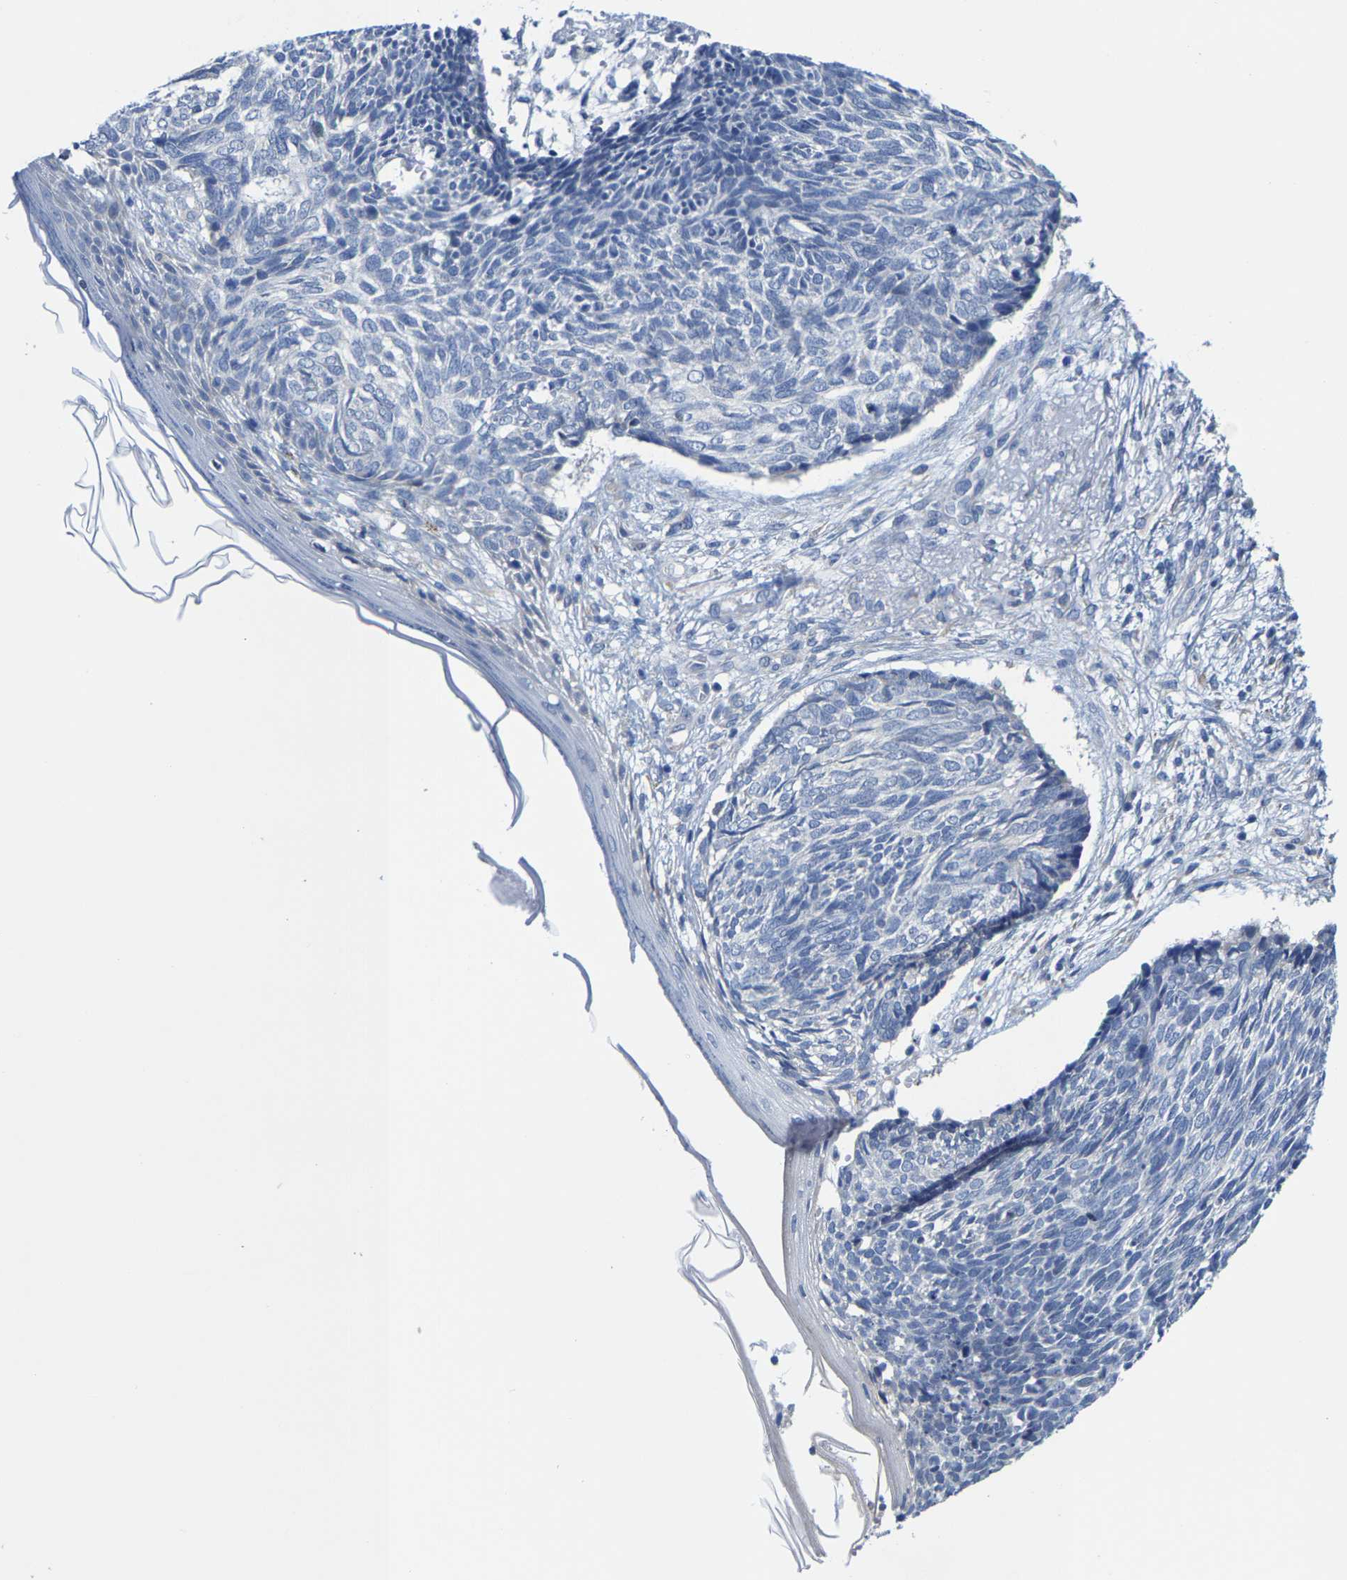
{"staining": {"intensity": "negative", "quantity": "none", "location": "none"}, "tissue": "skin cancer", "cell_type": "Tumor cells", "image_type": "cancer", "snomed": [{"axis": "morphology", "description": "Basal cell carcinoma"}, {"axis": "topography", "description": "Skin"}], "caption": "High magnification brightfield microscopy of skin basal cell carcinoma stained with DAB (3,3'-diaminobenzidine) (brown) and counterstained with hematoxylin (blue): tumor cells show no significant staining.", "gene": "KLHL1", "patient": {"sex": "female", "age": 84}}